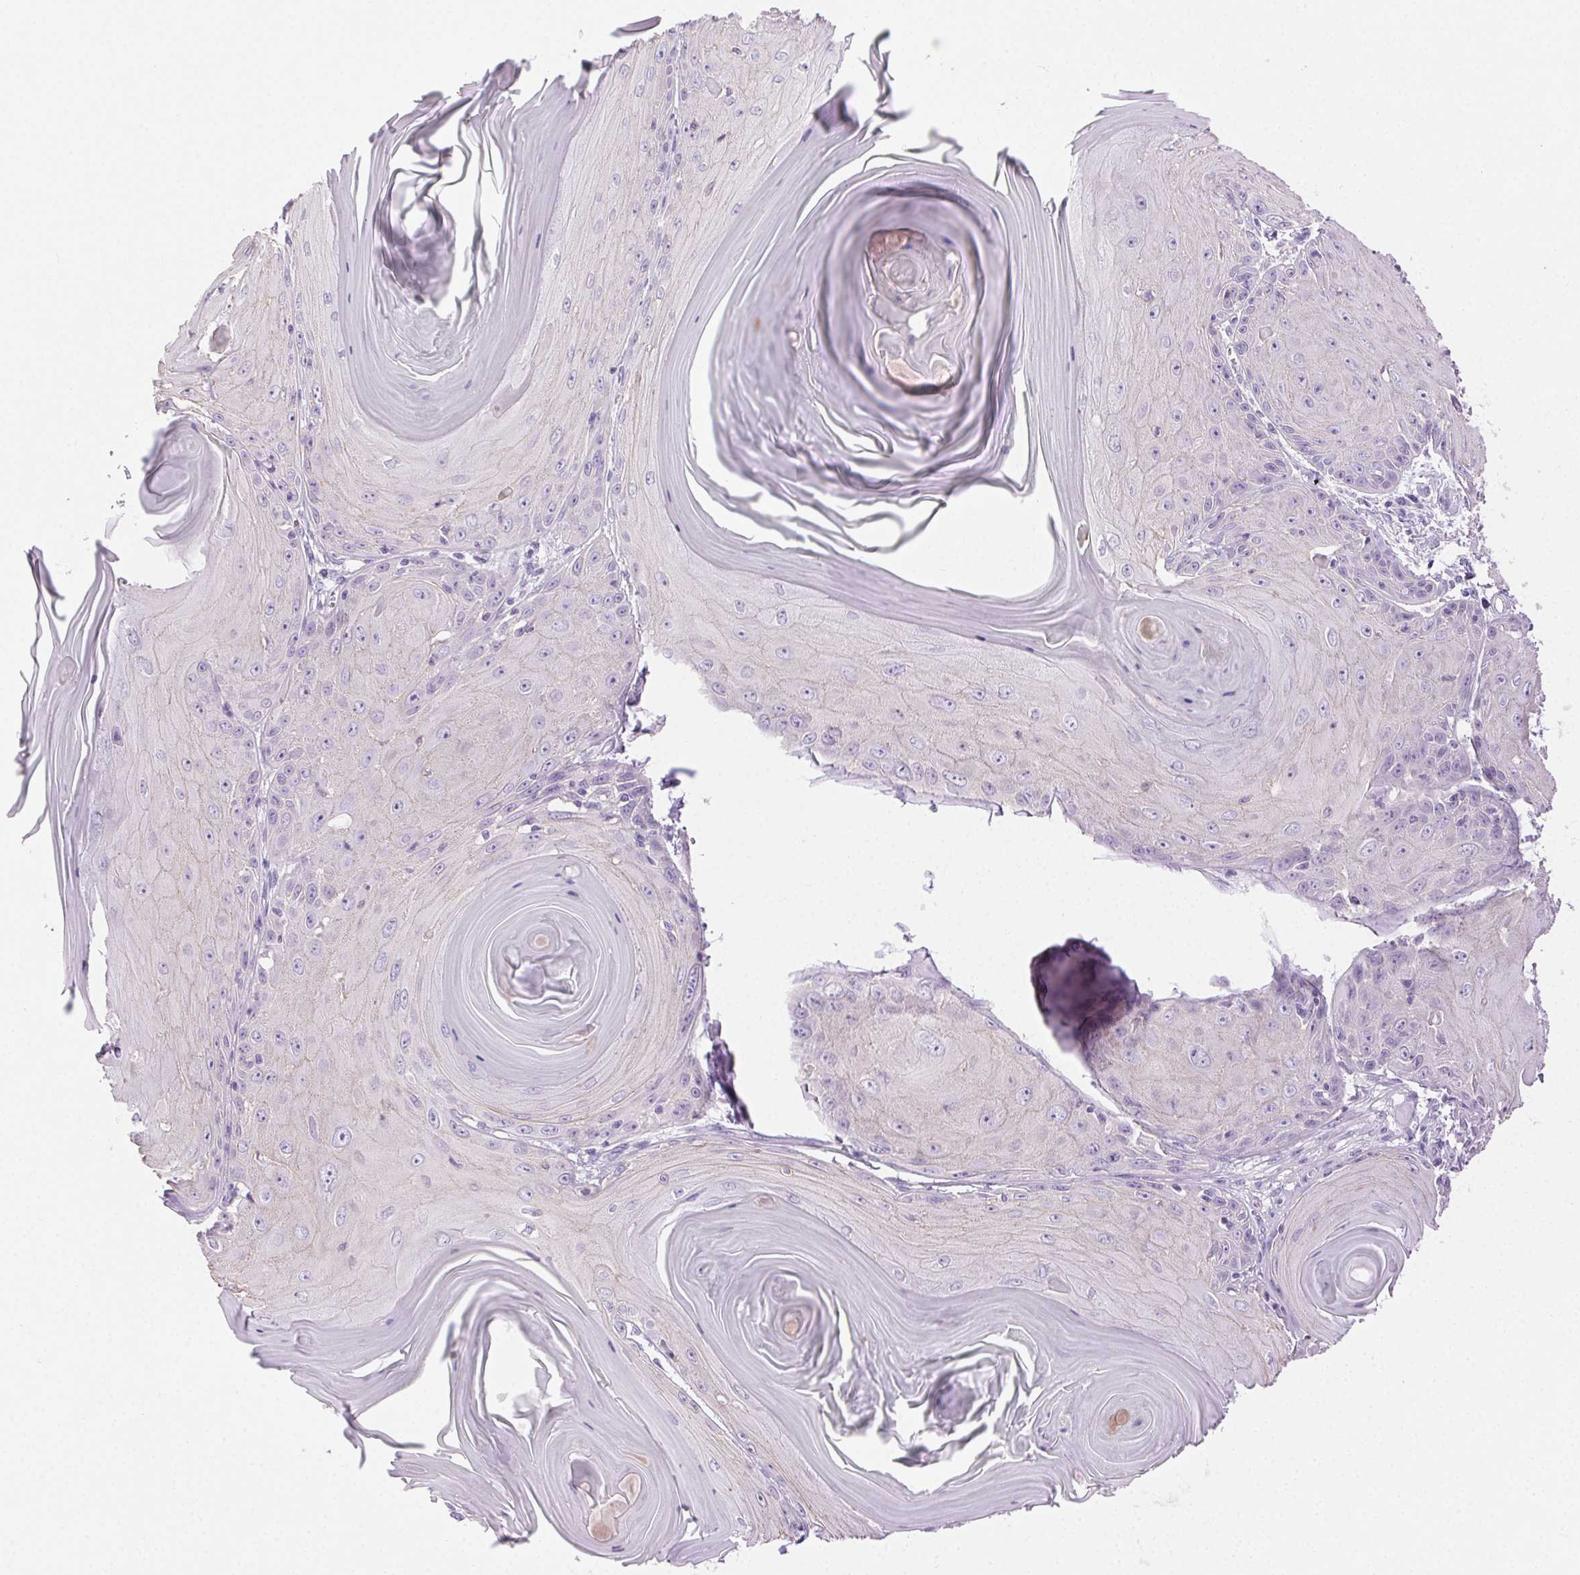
{"staining": {"intensity": "negative", "quantity": "none", "location": "none"}, "tissue": "skin cancer", "cell_type": "Tumor cells", "image_type": "cancer", "snomed": [{"axis": "morphology", "description": "Squamous cell carcinoma, NOS"}, {"axis": "topography", "description": "Skin"}, {"axis": "topography", "description": "Vulva"}], "caption": "This micrograph is of skin cancer (squamous cell carcinoma) stained with immunohistochemistry (IHC) to label a protein in brown with the nuclei are counter-stained blue. There is no expression in tumor cells. The staining was performed using DAB to visualize the protein expression in brown, while the nuclei were stained in blue with hematoxylin (Magnification: 20x).", "gene": "CLDN10", "patient": {"sex": "female", "age": 85}}